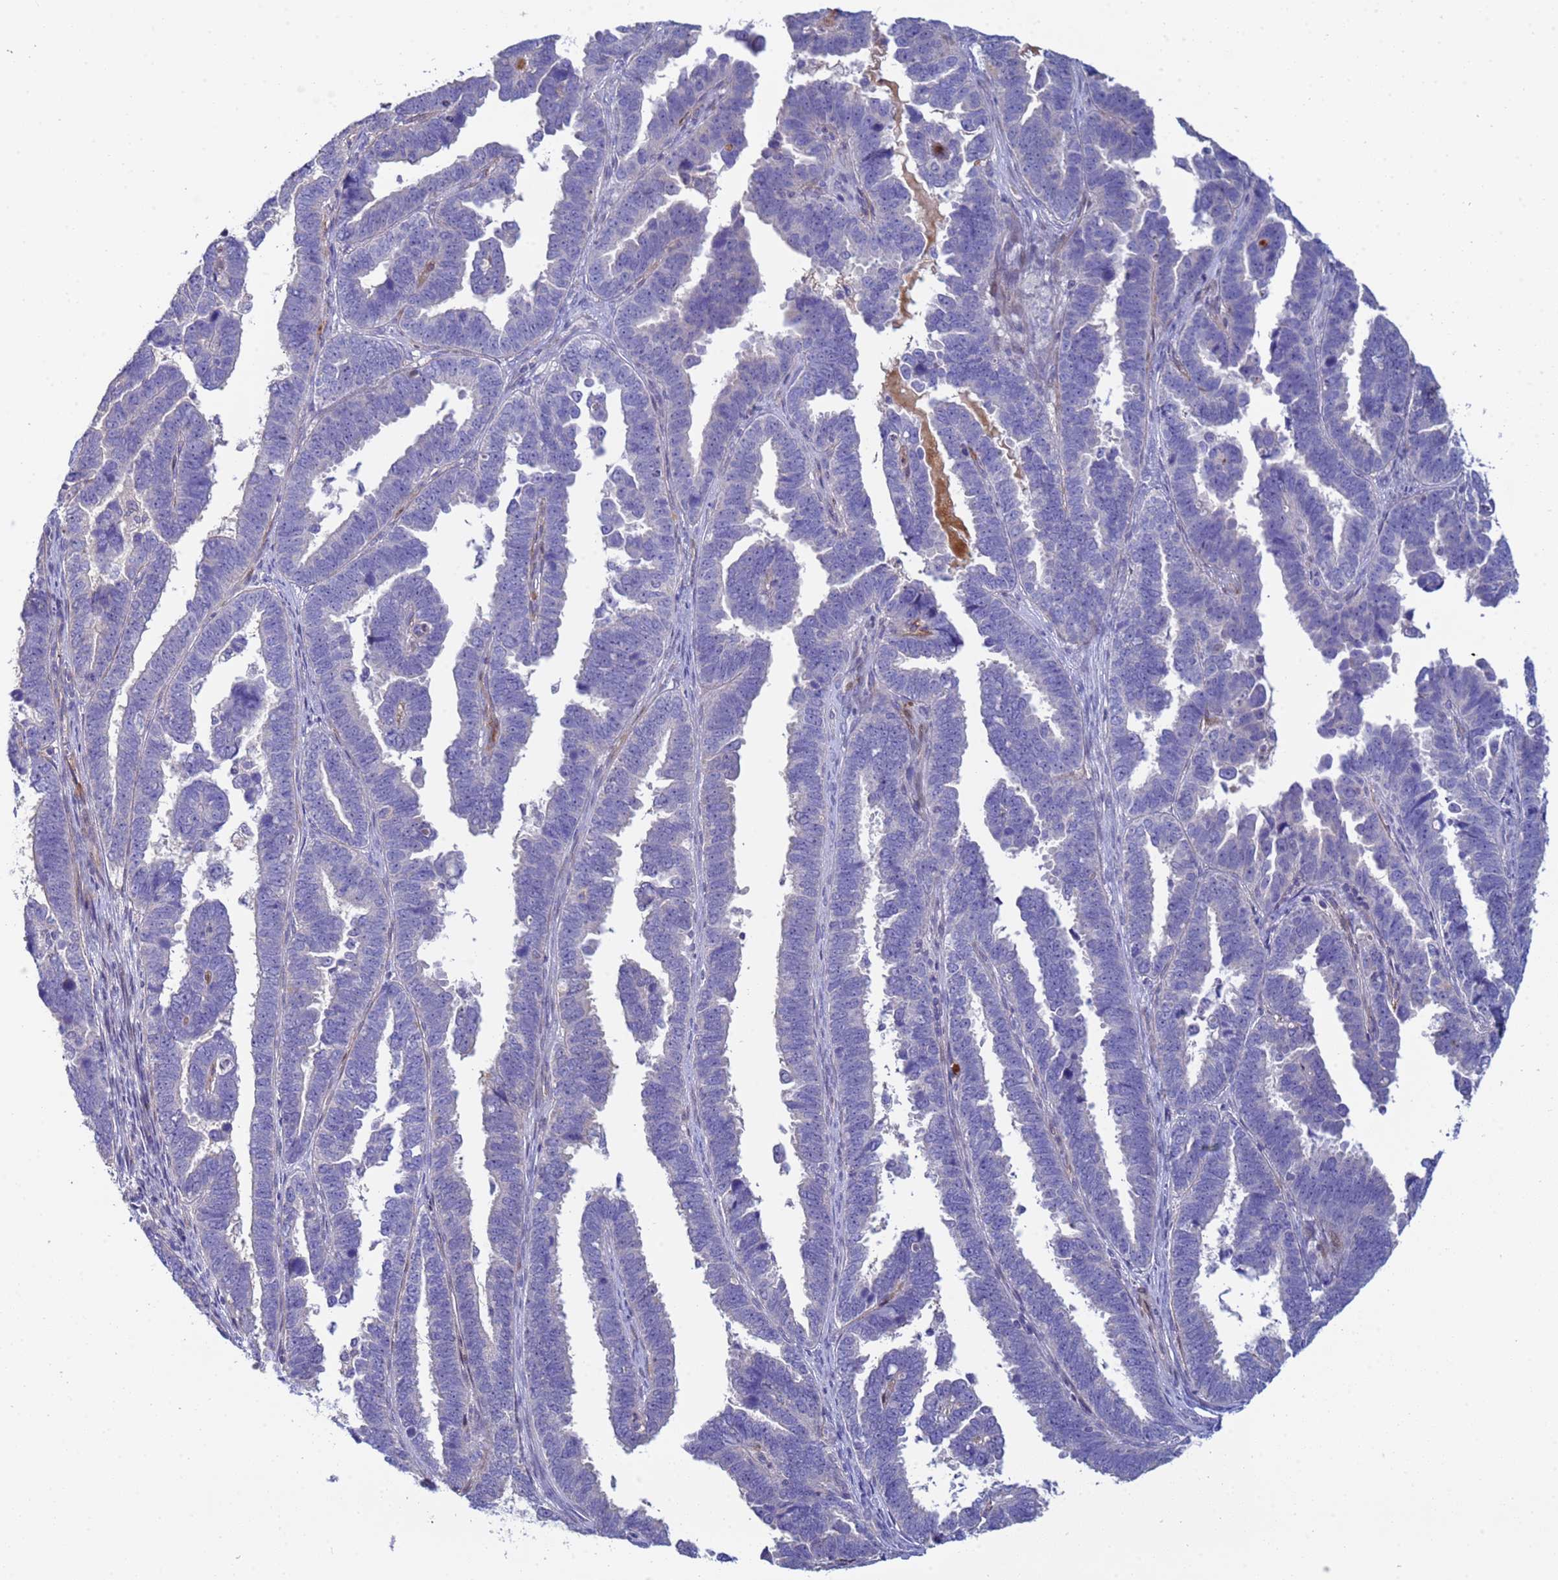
{"staining": {"intensity": "negative", "quantity": "none", "location": "none"}, "tissue": "endometrial cancer", "cell_type": "Tumor cells", "image_type": "cancer", "snomed": [{"axis": "morphology", "description": "Adenocarcinoma, NOS"}, {"axis": "topography", "description": "Endometrium"}], "caption": "This is a histopathology image of immunohistochemistry staining of endometrial adenocarcinoma, which shows no positivity in tumor cells.", "gene": "PPP6R1", "patient": {"sex": "female", "age": 75}}